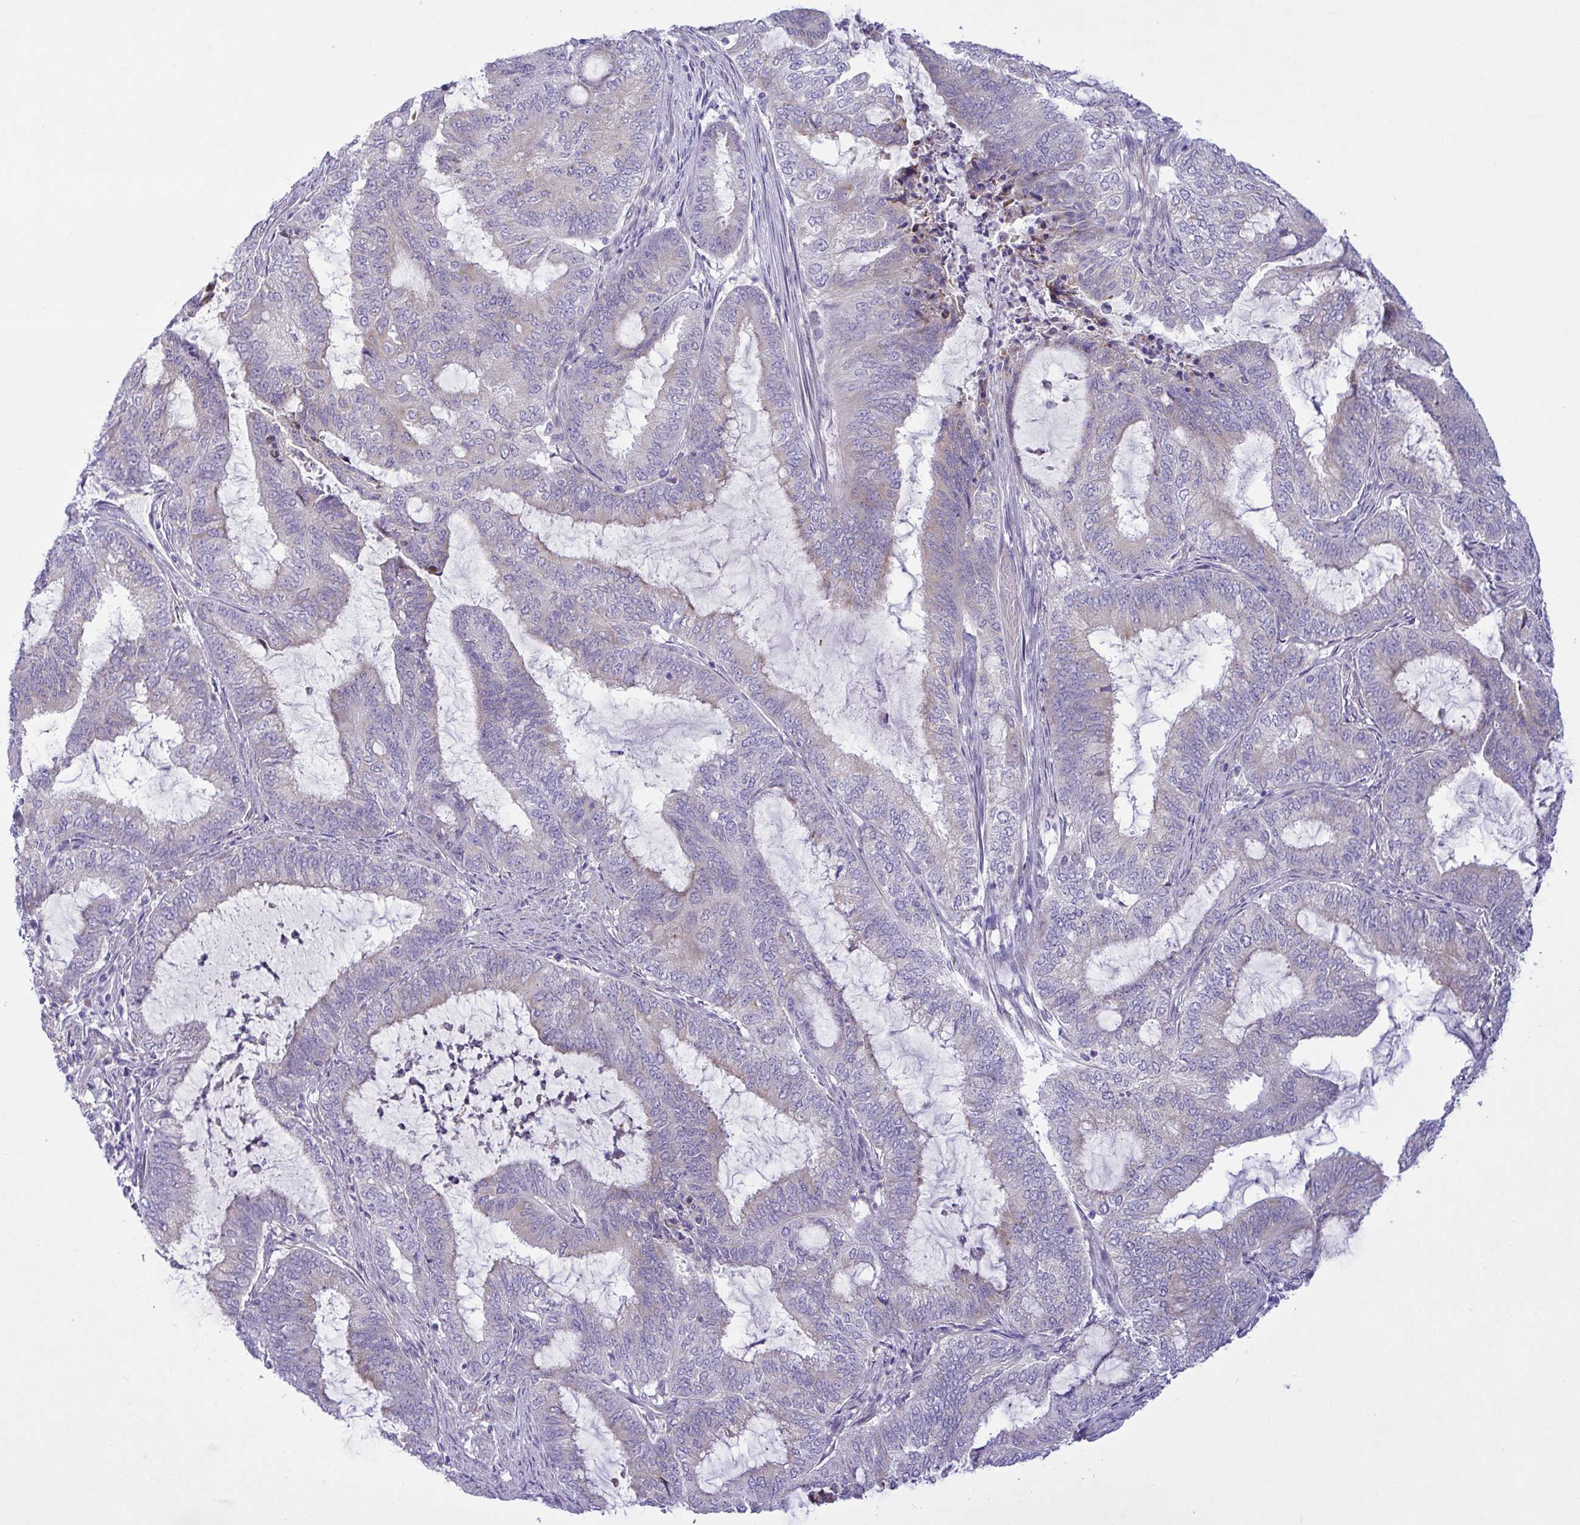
{"staining": {"intensity": "negative", "quantity": "none", "location": "none"}, "tissue": "endometrial cancer", "cell_type": "Tumor cells", "image_type": "cancer", "snomed": [{"axis": "morphology", "description": "Adenocarcinoma, NOS"}, {"axis": "topography", "description": "Endometrium"}], "caption": "Tumor cells show no significant protein staining in endometrial adenocarcinoma.", "gene": "FAM86B1", "patient": {"sex": "female", "age": 51}}